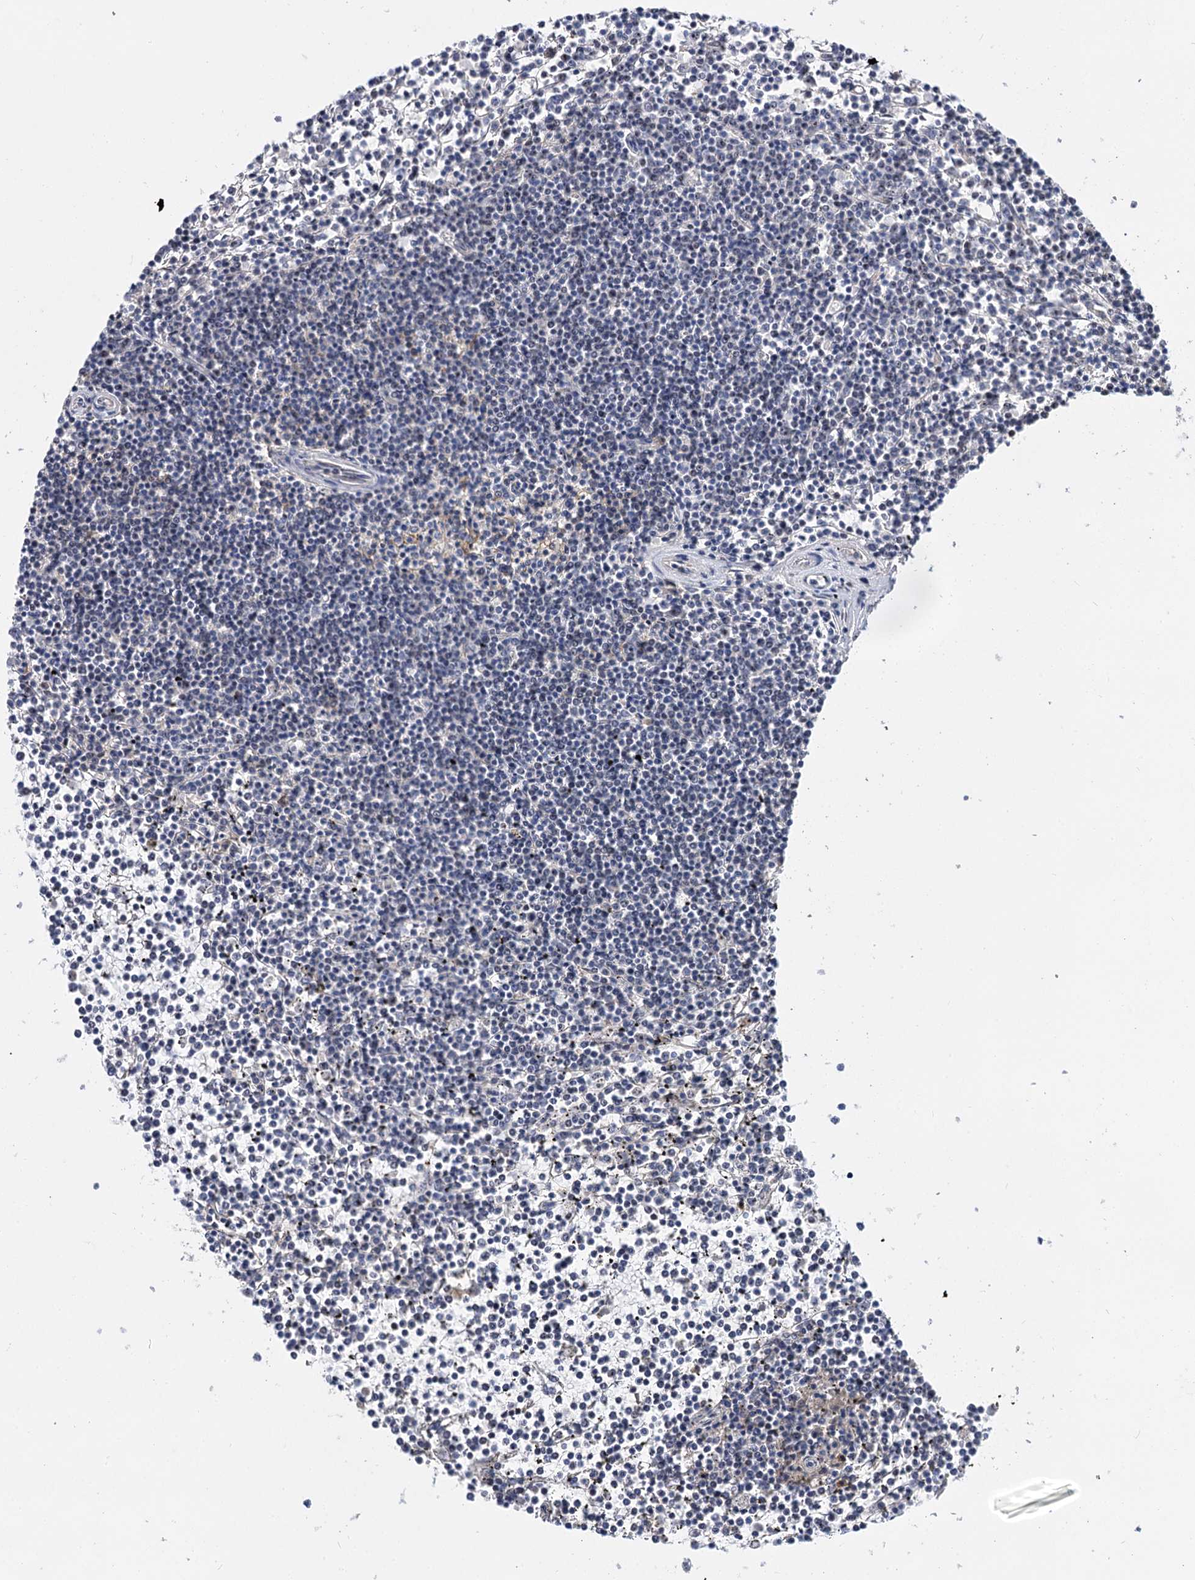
{"staining": {"intensity": "negative", "quantity": "none", "location": "none"}, "tissue": "lymphoma", "cell_type": "Tumor cells", "image_type": "cancer", "snomed": [{"axis": "morphology", "description": "Malignant lymphoma, non-Hodgkin's type, Low grade"}, {"axis": "topography", "description": "Spleen"}], "caption": "IHC image of neoplastic tissue: malignant lymphoma, non-Hodgkin's type (low-grade) stained with DAB displays no significant protein expression in tumor cells.", "gene": "SUPT20H", "patient": {"sex": "female", "age": 19}}